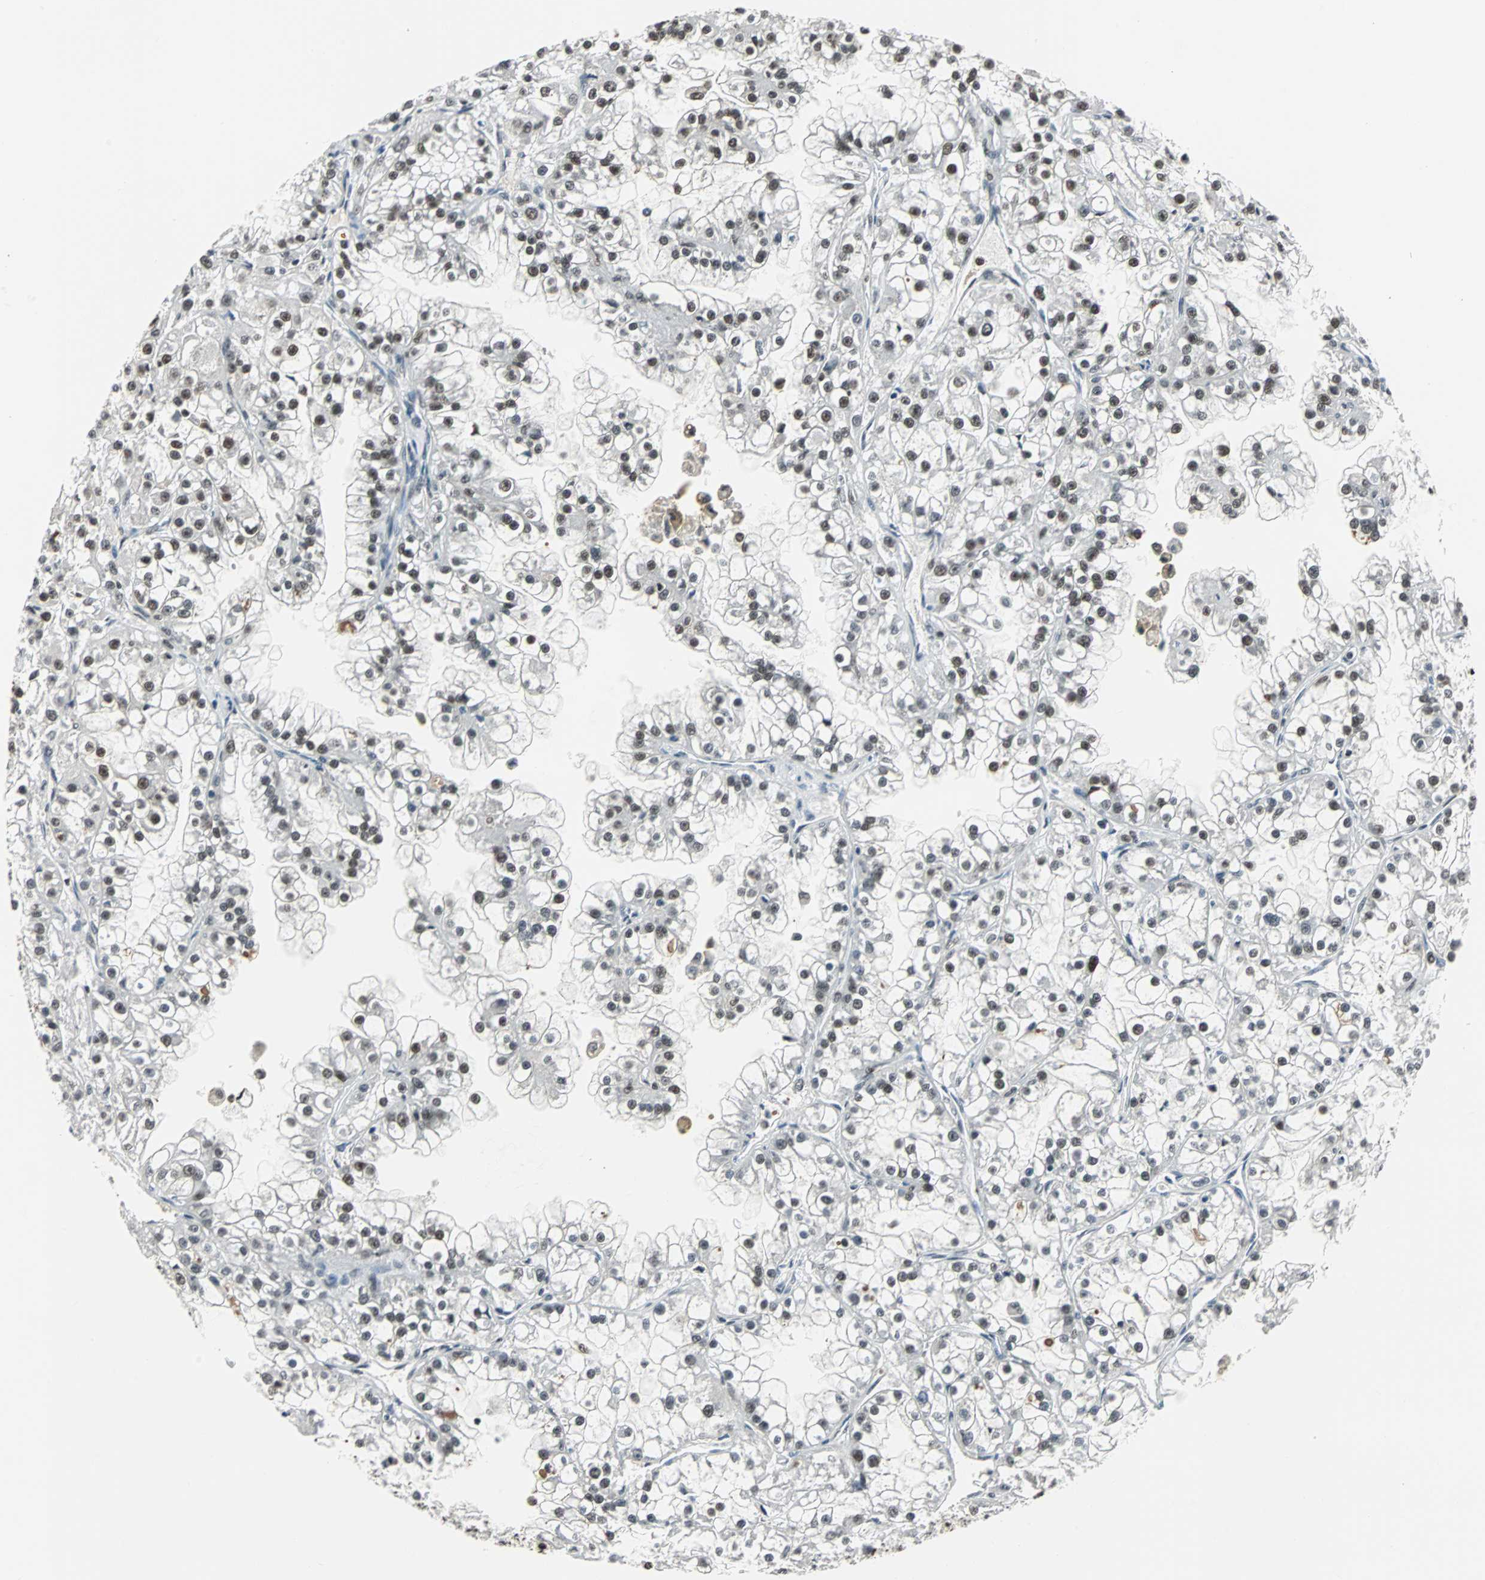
{"staining": {"intensity": "strong", "quantity": "25%-75%", "location": "nuclear"}, "tissue": "renal cancer", "cell_type": "Tumor cells", "image_type": "cancer", "snomed": [{"axis": "morphology", "description": "Adenocarcinoma, NOS"}, {"axis": "topography", "description": "Kidney"}], "caption": "This image reveals IHC staining of renal cancer (adenocarcinoma), with high strong nuclear positivity in approximately 25%-75% of tumor cells.", "gene": "XRCC4", "patient": {"sex": "female", "age": 52}}